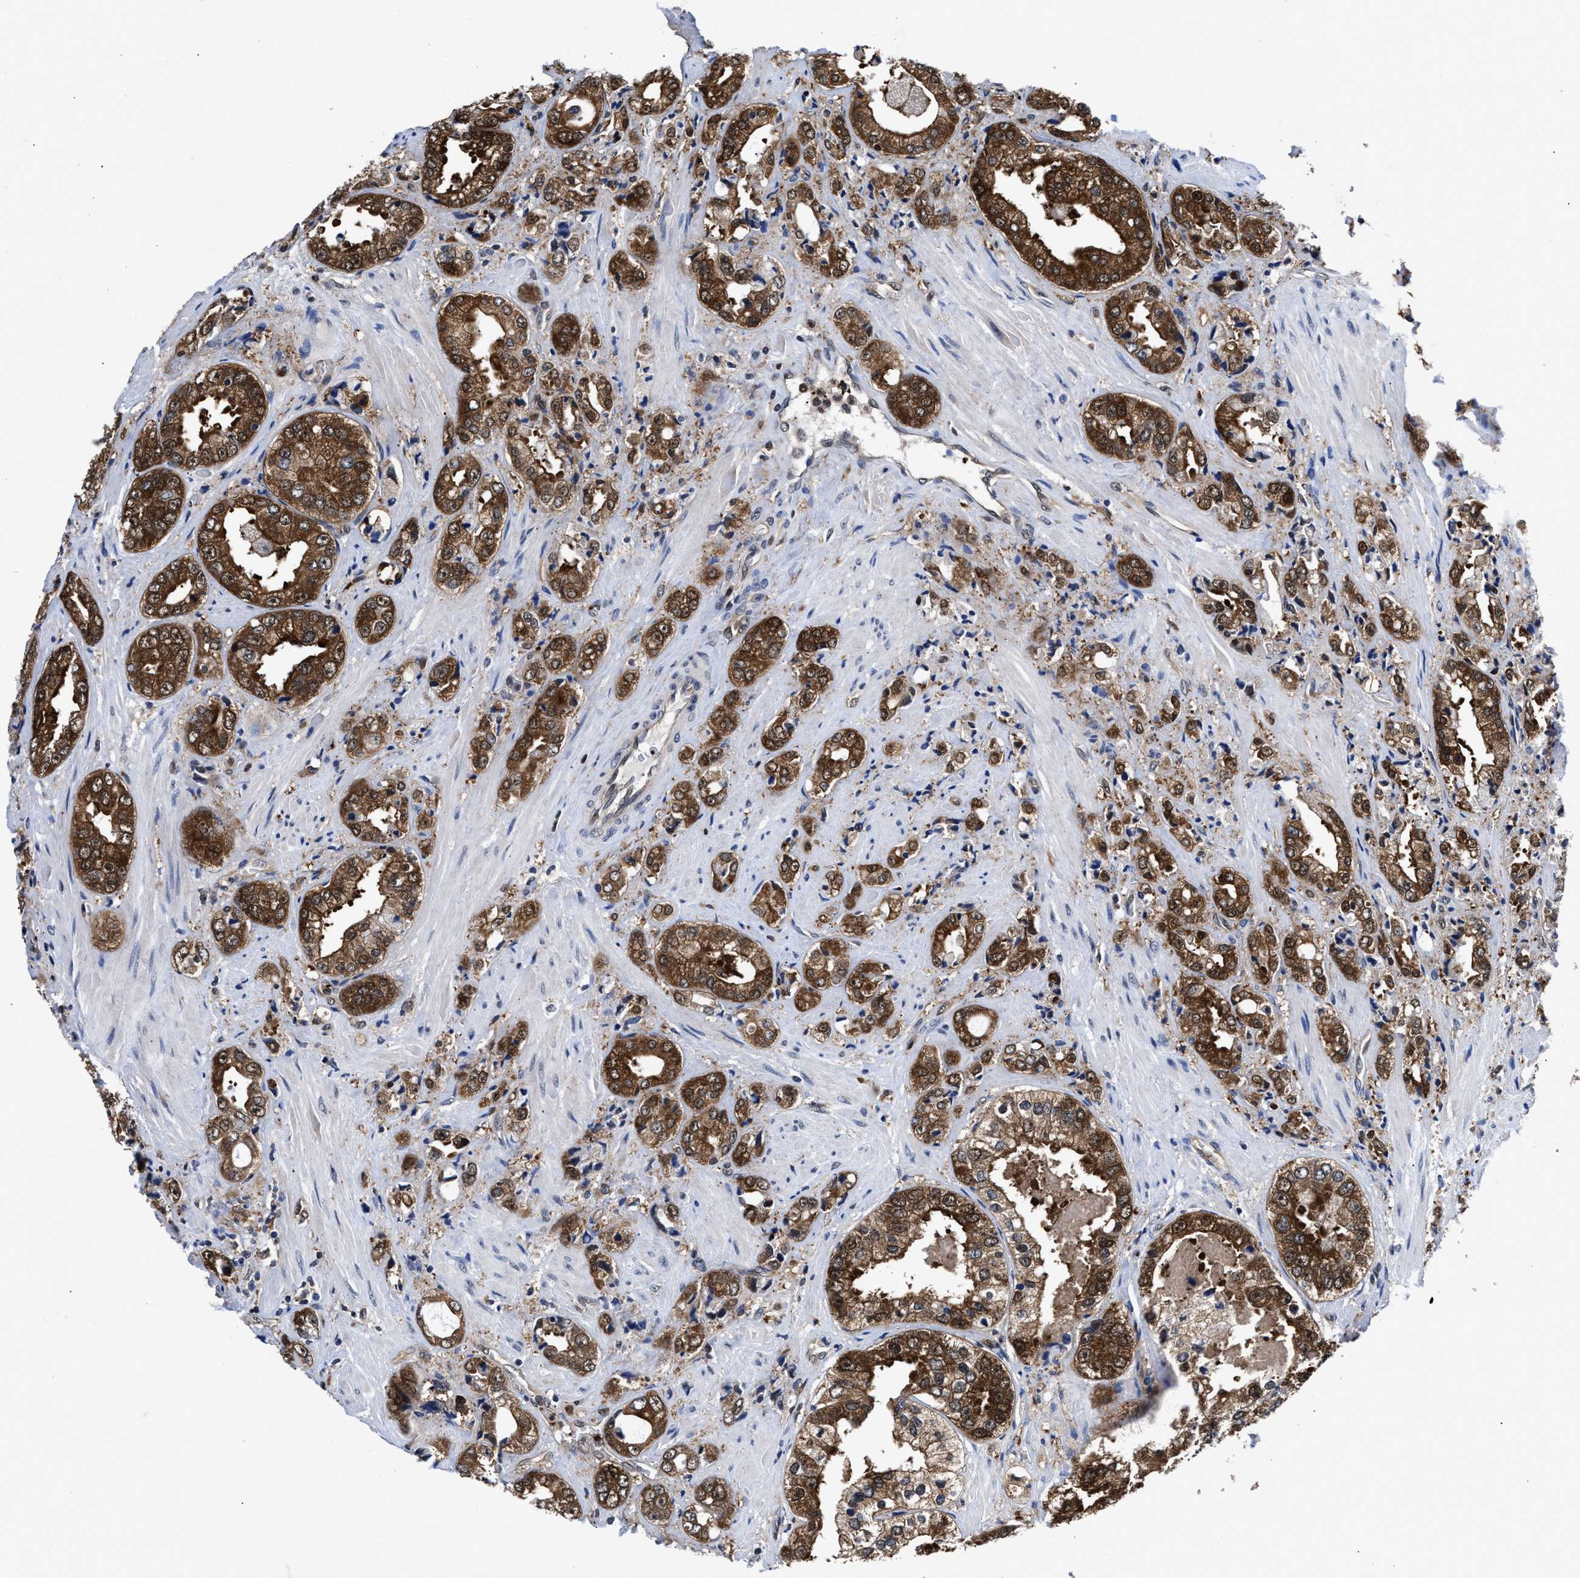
{"staining": {"intensity": "moderate", "quantity": ">75%", "location": "cytoplasmic/membranous"}, "tissue": "prostate cancer", "cell_type": "Tumor cells", "image_type": "cancer", "snomed": [{"axis": "morphology", "description": "Adenocarcinoma, High grade"}, {"axis": "topography", "description": "Prostate"}], "caption": "Protein expression analysis of human prostate adenocarcinoma (high-grade) reveals moderate cytoplasmic/membranous staining in about >75% of tumor cells. (IHC, brightfield microscopy, high magnification).", "gene": "ACLY", "patient": {"sex": "male", "age": 61}}